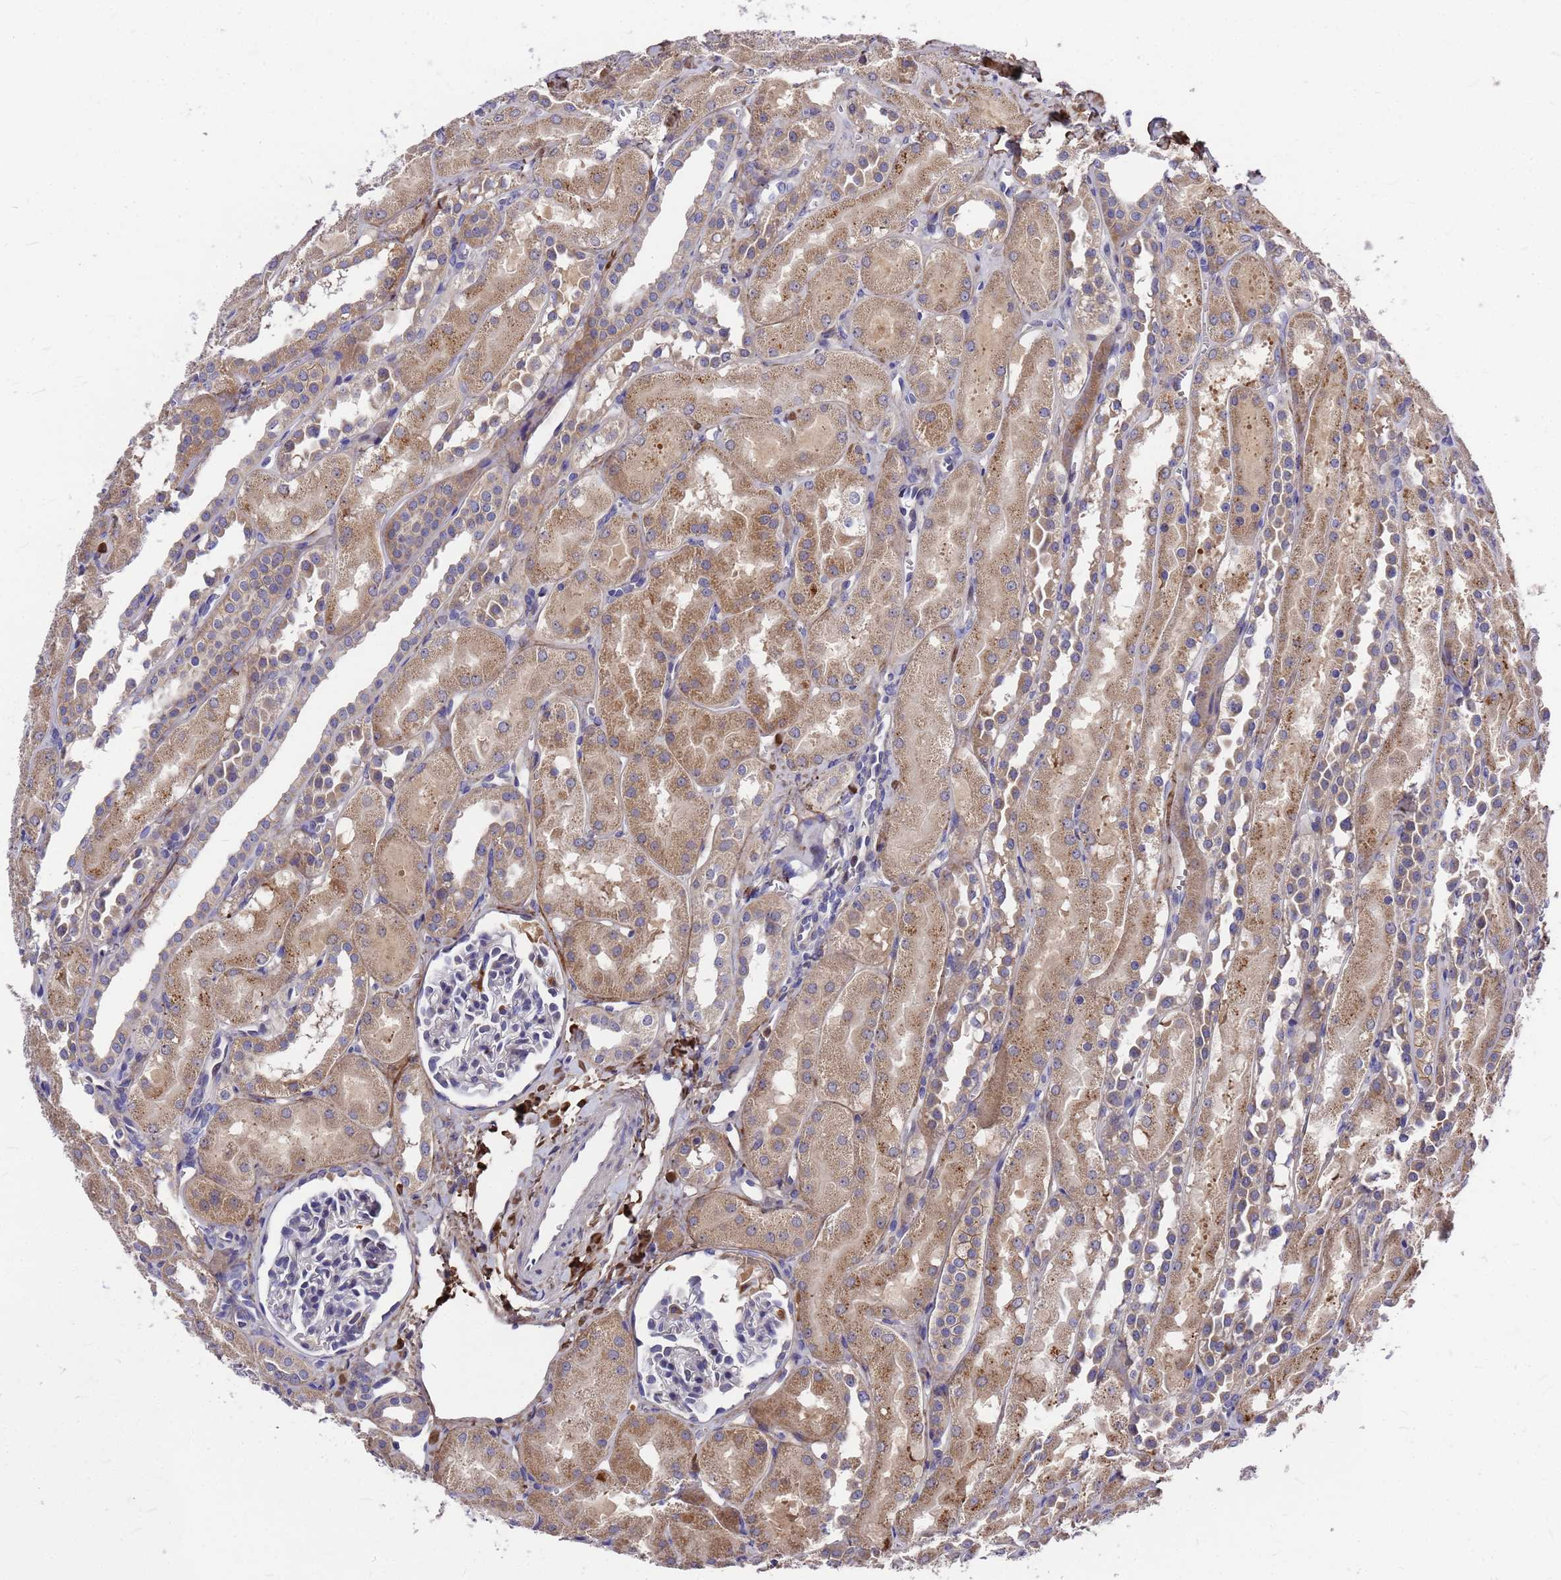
{"staining": {"intensity": "negative", "quantity": "none", "location": "none"}, "tissue": "kidney", "cell_type": "Cells in glomeruli", "image_type": "normal", "snomed": [{"axis": "morphology", "description": "Normal tissue, NOS"}, {"axis": "topography", "description": "Kidney"}, {"axis": "topography", "description": "Urinary bladder"}], "caption": "The immunohistochemistry (IHC) photomicrograph has no significant expression in cells in glomeruli of kidney.", "gene": "ZNF717", "patient": {"sex": "male", "age": 16}}